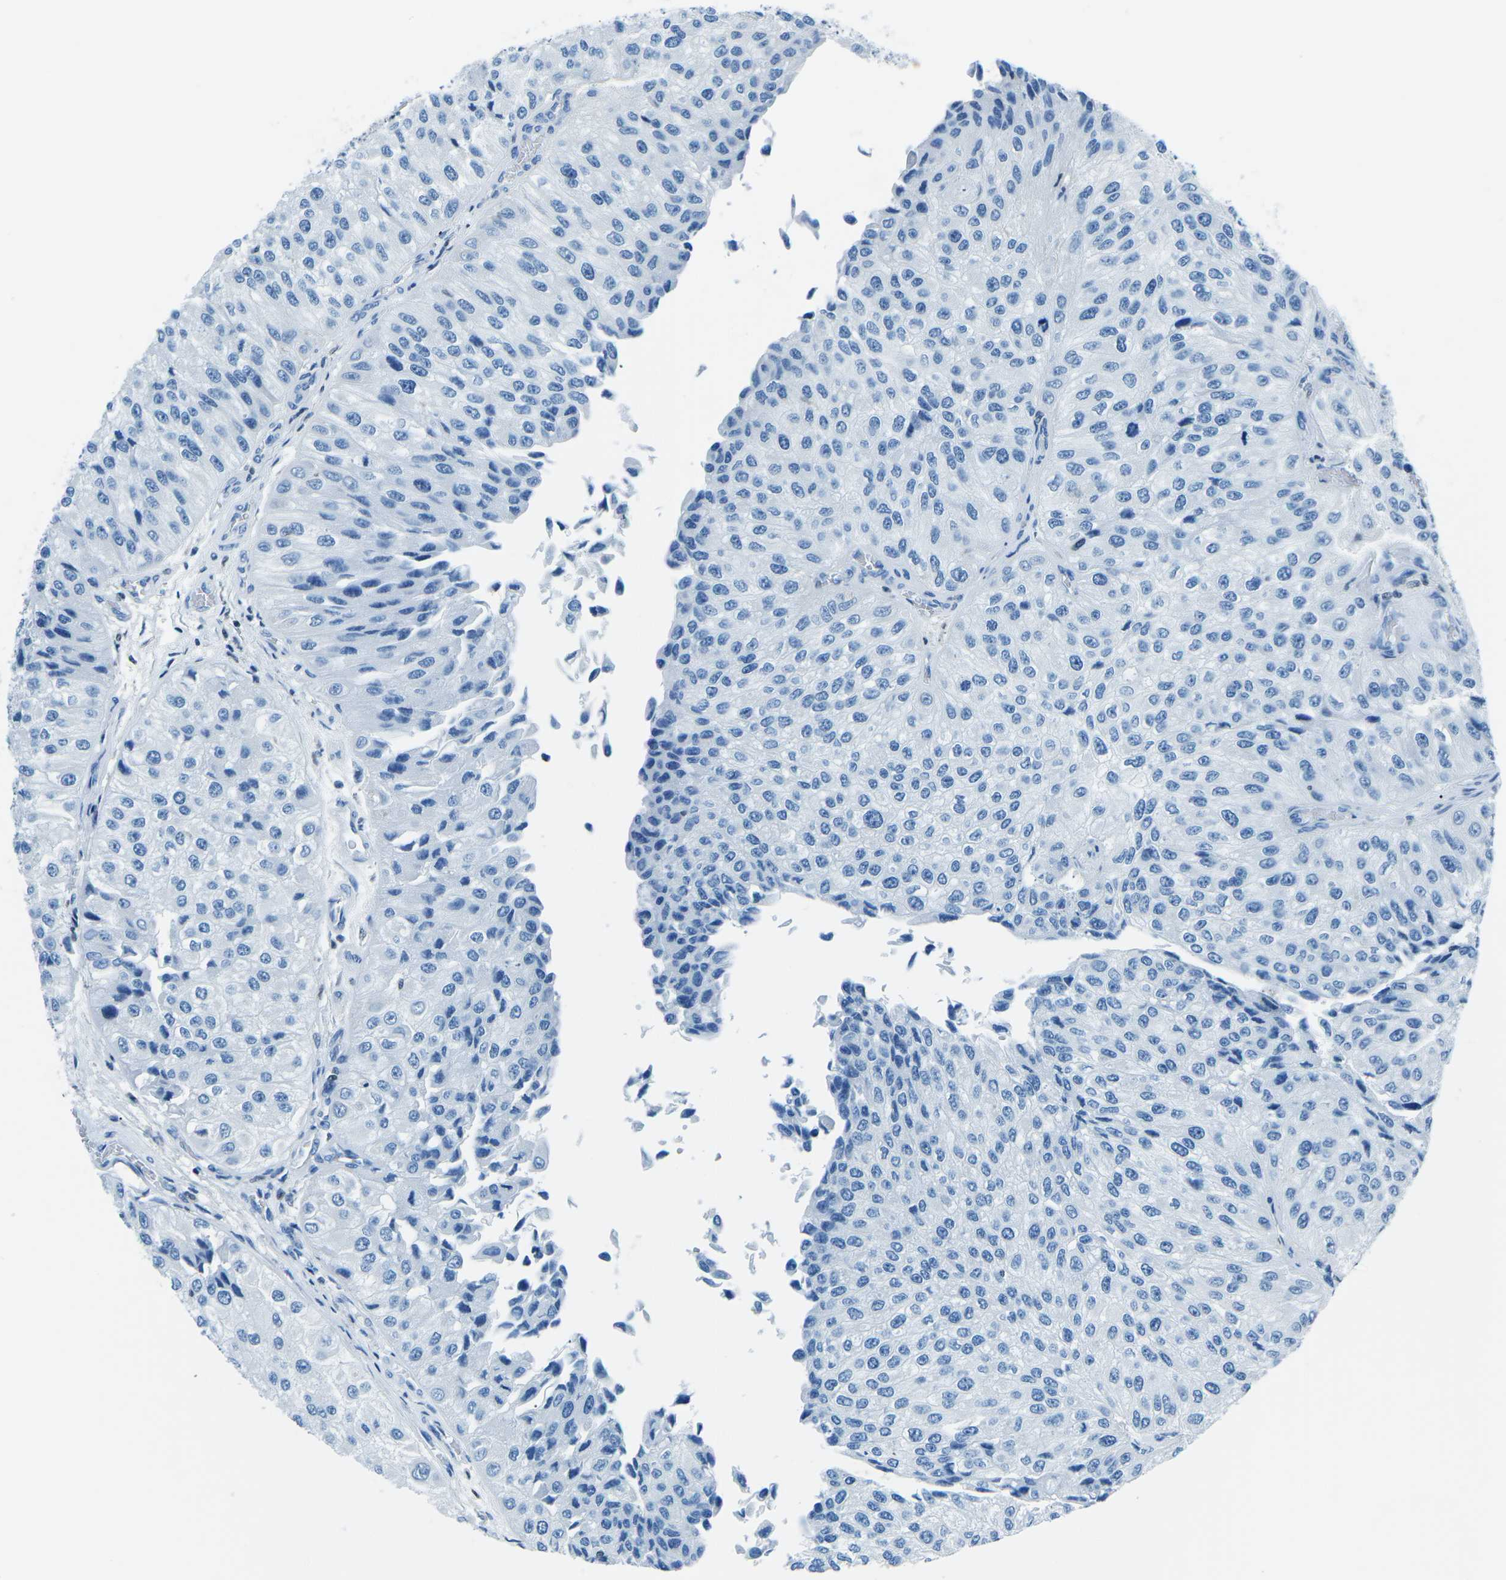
{"staining": {"intensity": "negative", "quantity": "none", "location": "none"}, "tissue": "urothelial cancer", "cell_type": "Tumor cells", "image_type": "cancer", "snomed": [{"axis": "morphology", "description": "Urothelial carcinoma, High grade"}, {"axis": "topography", "description": "Kidney"}, {"axis": "topography", "description": "Urinary bladder"}], "caption": "This is an immunohistochemistry photomicrograph of human urothelial carcinoma (high-grade). There is no positivity in tumor cells.", "gene": "CELF2", "patient": {"sex": "male", "age": 77}}